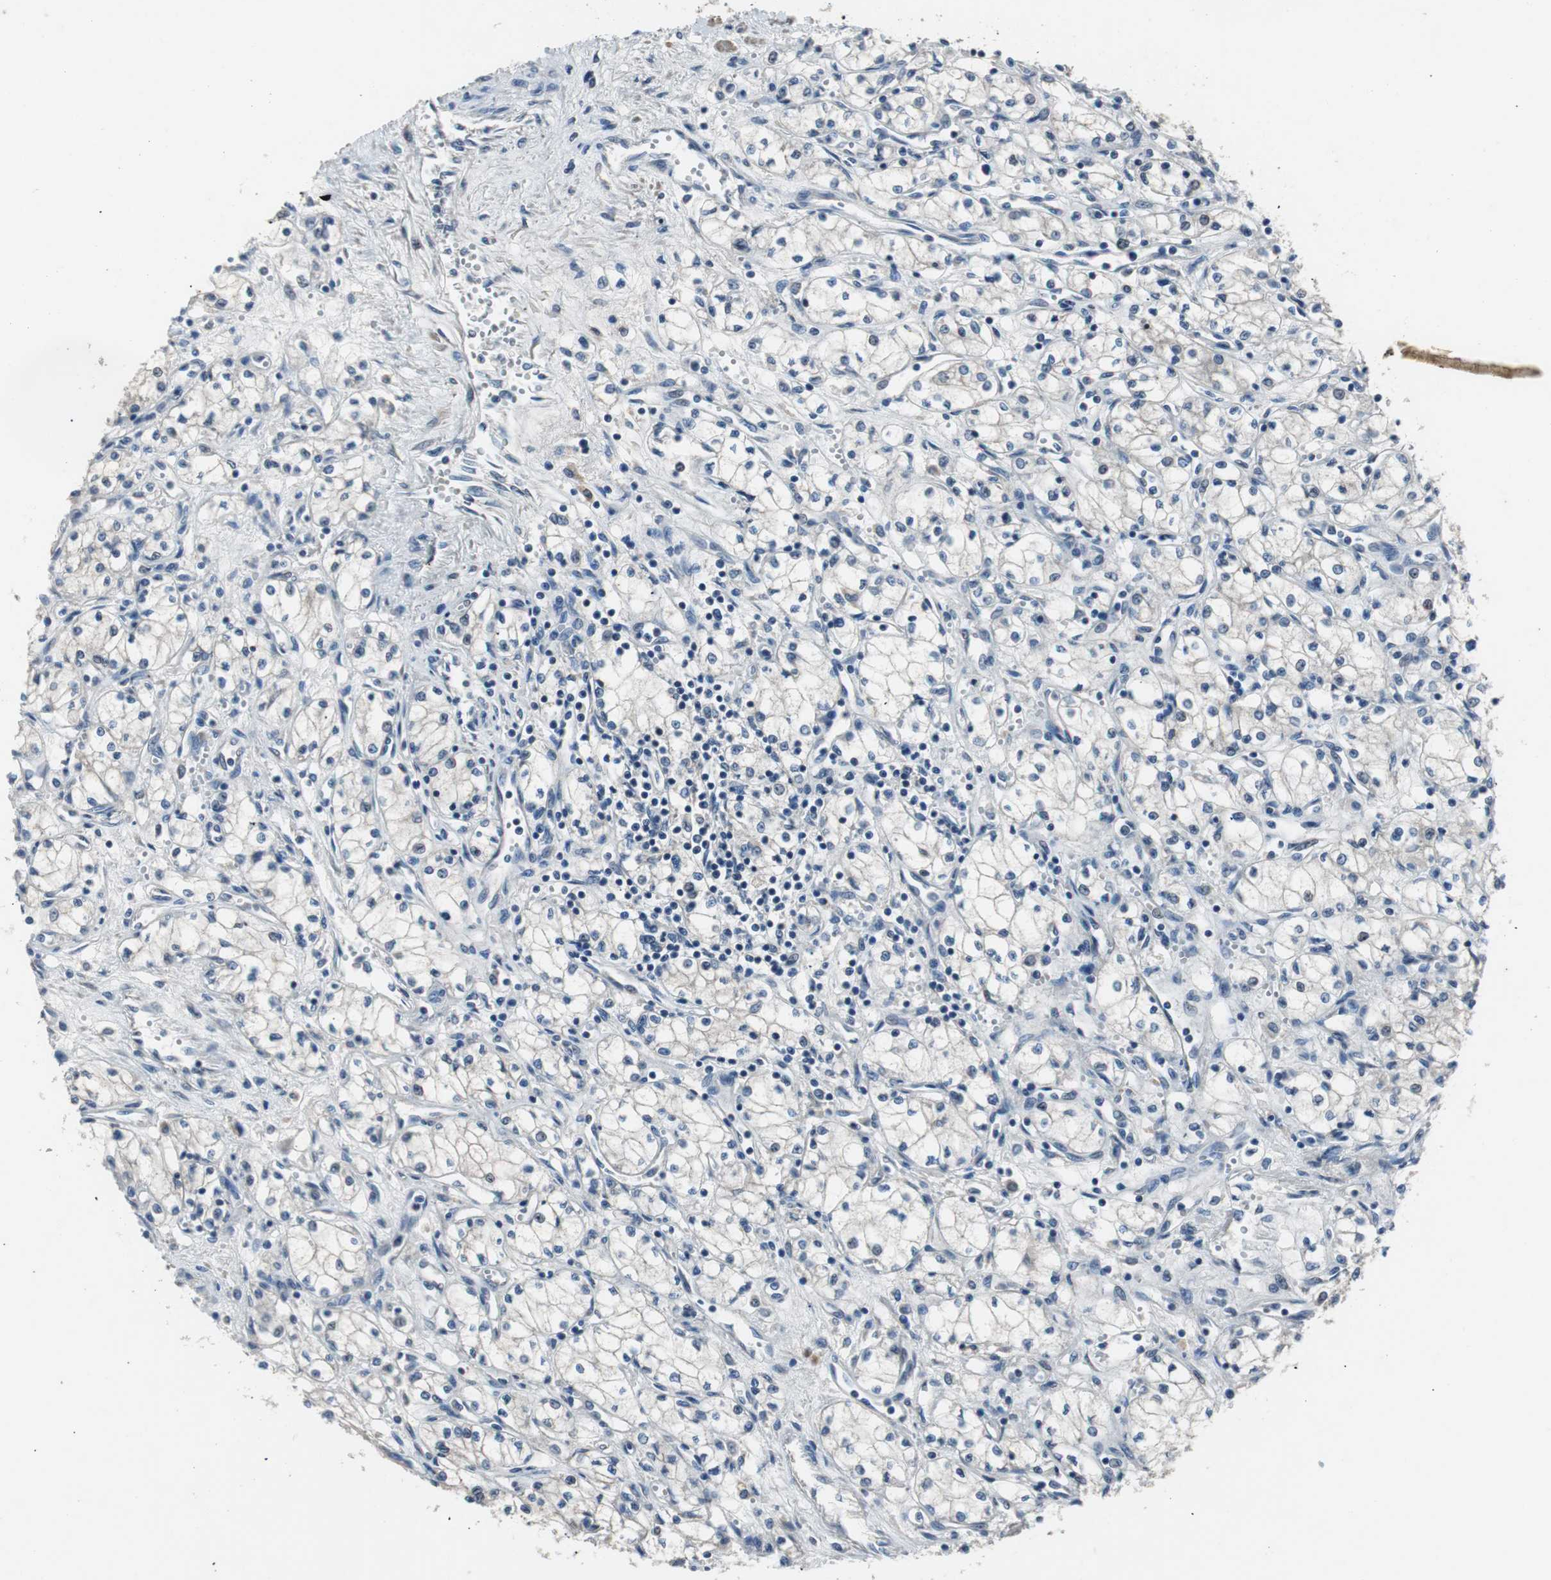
{"staining": {"intensity": "negative", "quantity": "none", "location": "none"}, "tissue": "renal cancer", "cell_type": "Tumor cells", "image_type": "cancer", "snomed": [{"axis": "morphology", "description": "Normal tissue, NOS"}, {"axis": "morphology", "description": "Adenocarcinoma, NOS"}, {"axis": "topography", "description": "Kidney"}], "caption": "Tumor cells show no significant positivity in renal adenocarcinoma.", "gene": "PCYT1B", "patient": {"sex": "male", "age": 59}}